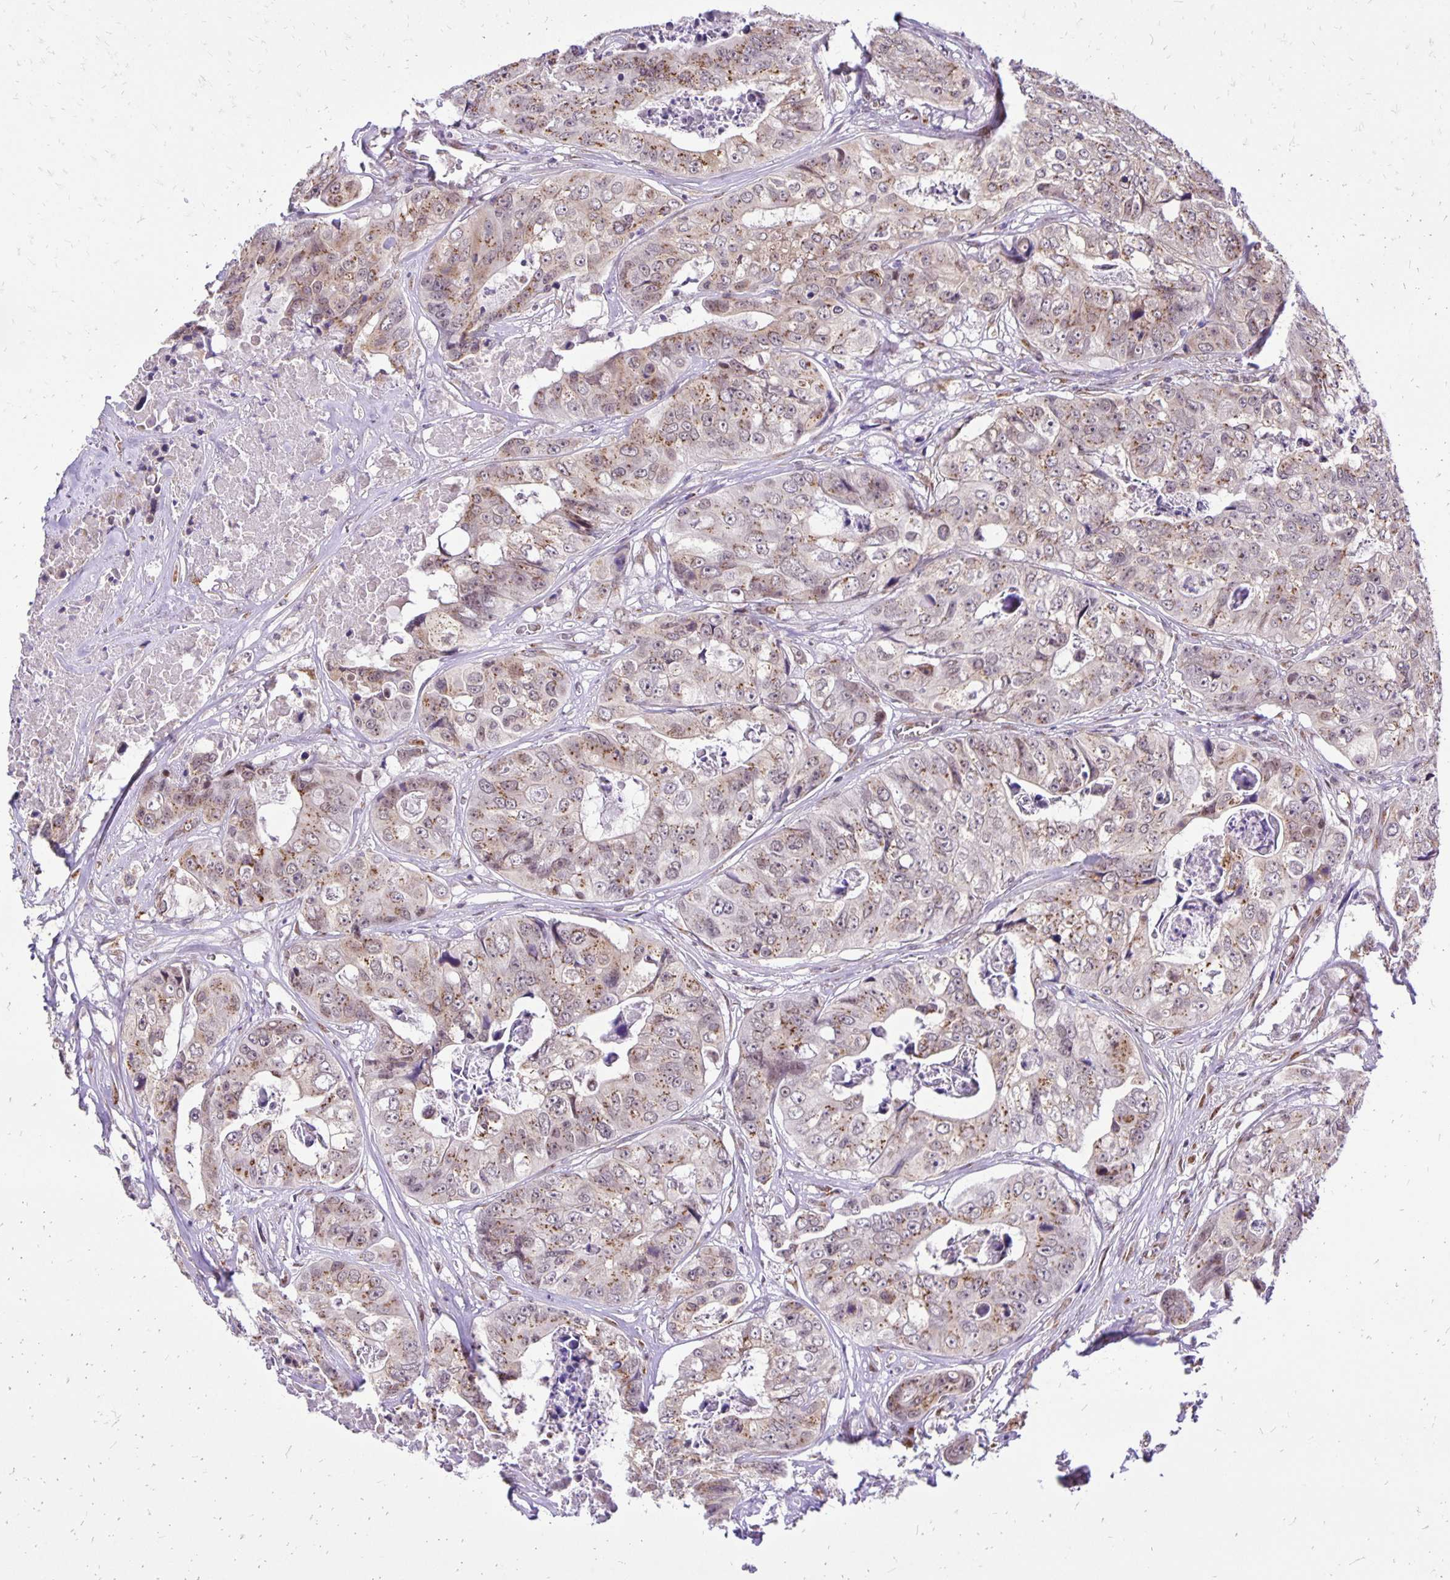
{"staining": {"intensity": "moderate", "quantity": "25%-75%", "location": "cytoplasmic/membranous,nuclear"}, "tissue": "colorectal cancer", "cell_type": "Tumor cells", "image_type": "cancer", "snomed": [{"axis": "morphology", "description": "Adenocarcinoma, NOS"}, {"axis": "topography", "description": "Rectum"}], "caption": "The image exhibits a brown stain indicating the presence of a protein in the cytoplasmic/membranous and nuclear of tumor cells in adenocarcinoma (colorectal).", "gene": "GOLGA5", "patient": {"sex": "female", "age": 62}}